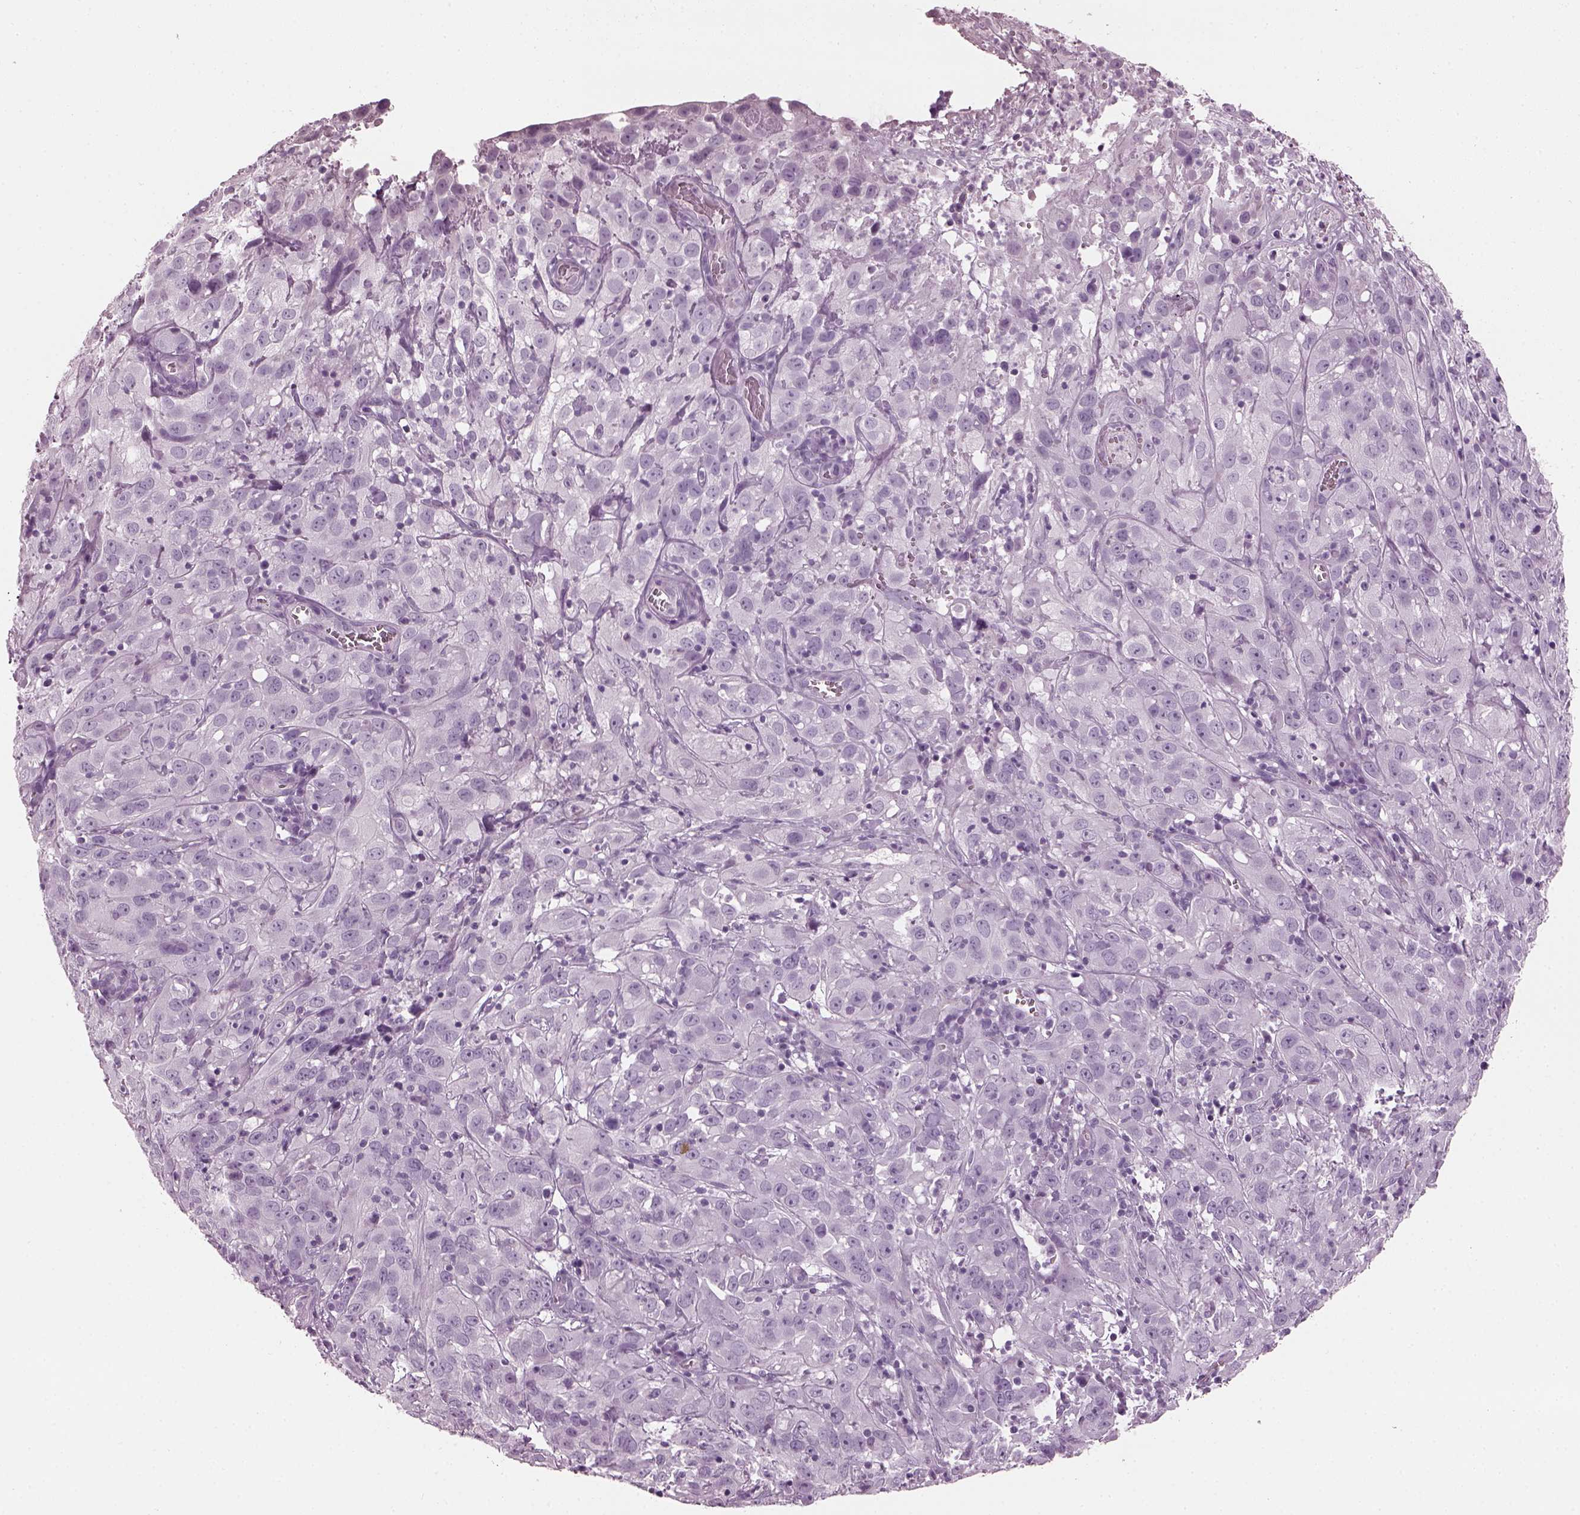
{"staining": {"intensity": "negative", "quantity": "none", "location": "none"}, "tissue": "cervical cancer", "cell_type": "Tumor cells", "image_type": "cancer", "snomed": [{"axis": "morphology", "description": "Squamous cell carcinoma, NOS"}, {"axis": "topography", "description": "Cervix"}], "caption": "An immunohistochemistry photomicrograph of cervical squamous cell carcinoma is shown. There is no staining in tumor cells of cervical squamous cell carcinoma. (DAB immunohistochemistry (IHC), high magnification).", "gene": "PDC", "patient": {"sex": "female", "age": 32}}